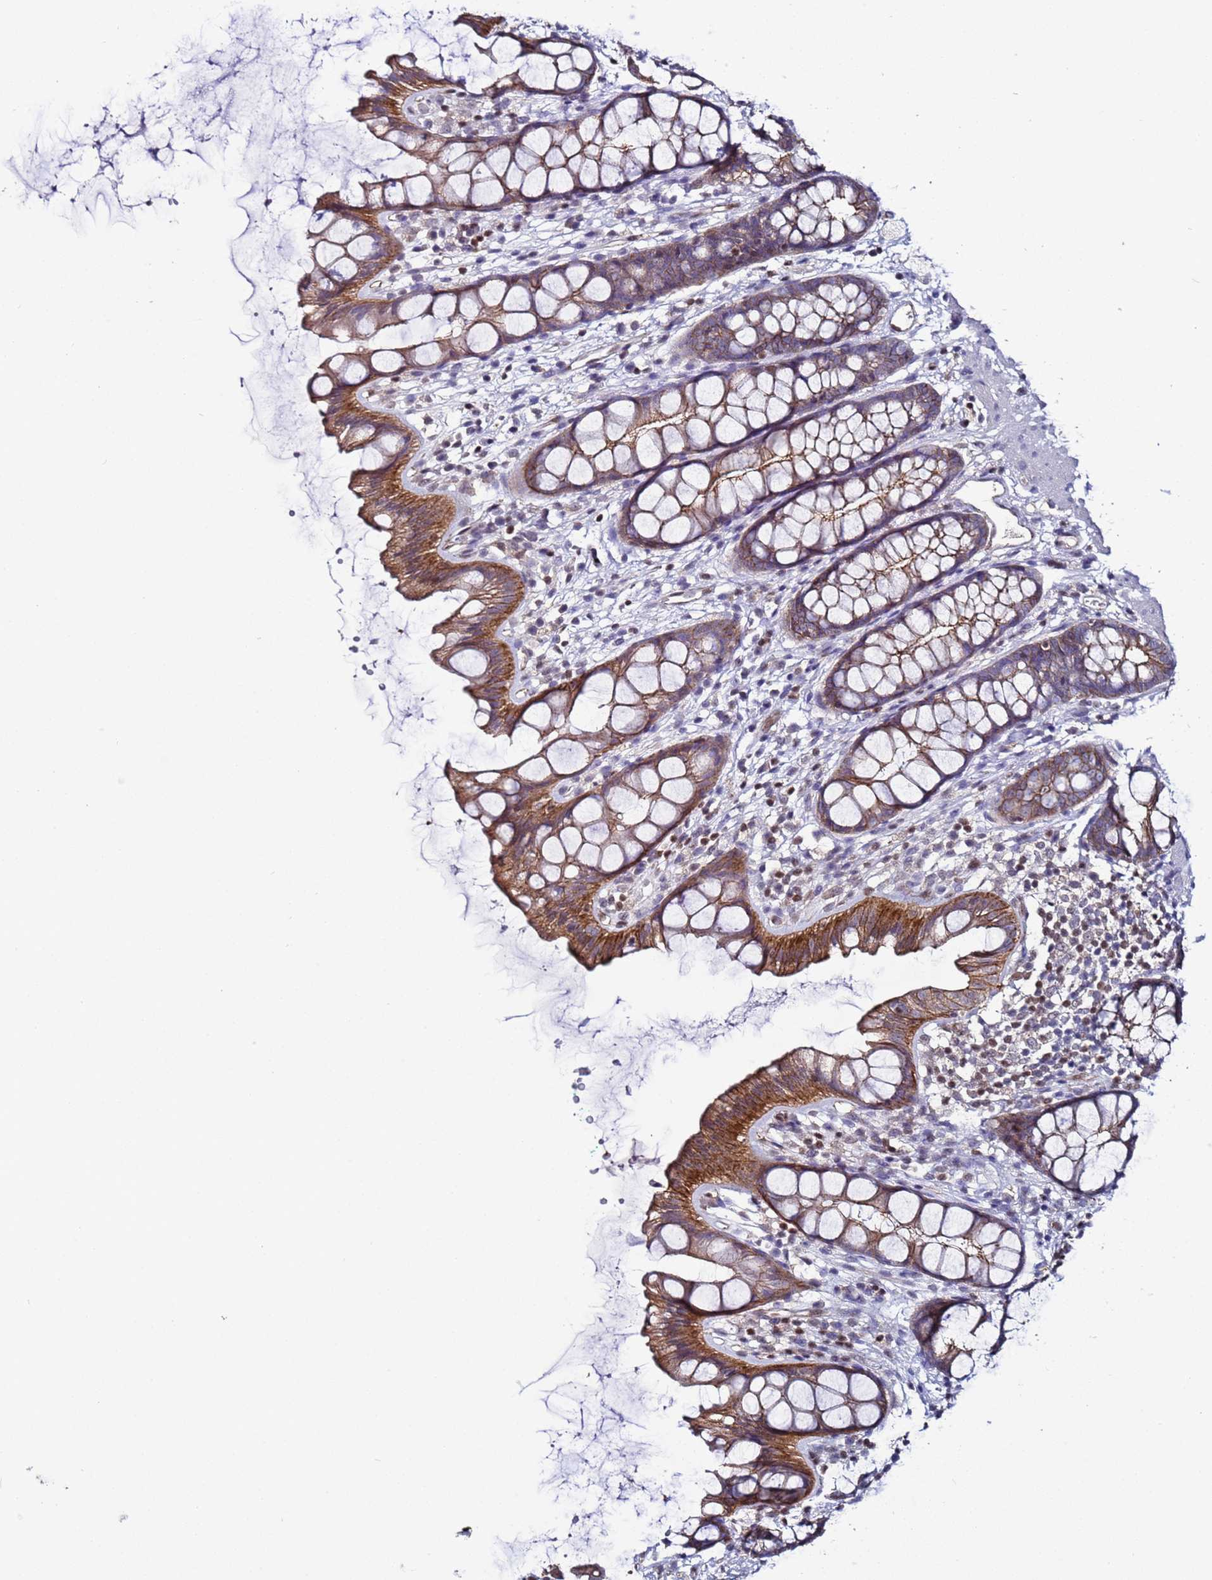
{"staining": {"intensity": "moderate", "quantity": ">75%", "location": "cytoplasmic/membranous"}, "tissue": "rectum", "cell_type": "Glandular cells", "image_type": "normal", "snomed": [{"axis": "morphology", "description": "Normal tissue, NOS"}, {"axis": "topography", "description": "Rectum"}], "caption": "This micrograph demonstrates IHC staining of benign human rectum, with medium moderate cytoplasmic/membranous positivity in approximately >75% of glandular cells.", "gene": "TENM3", "patient": {"sex": "female", "age": 65}}